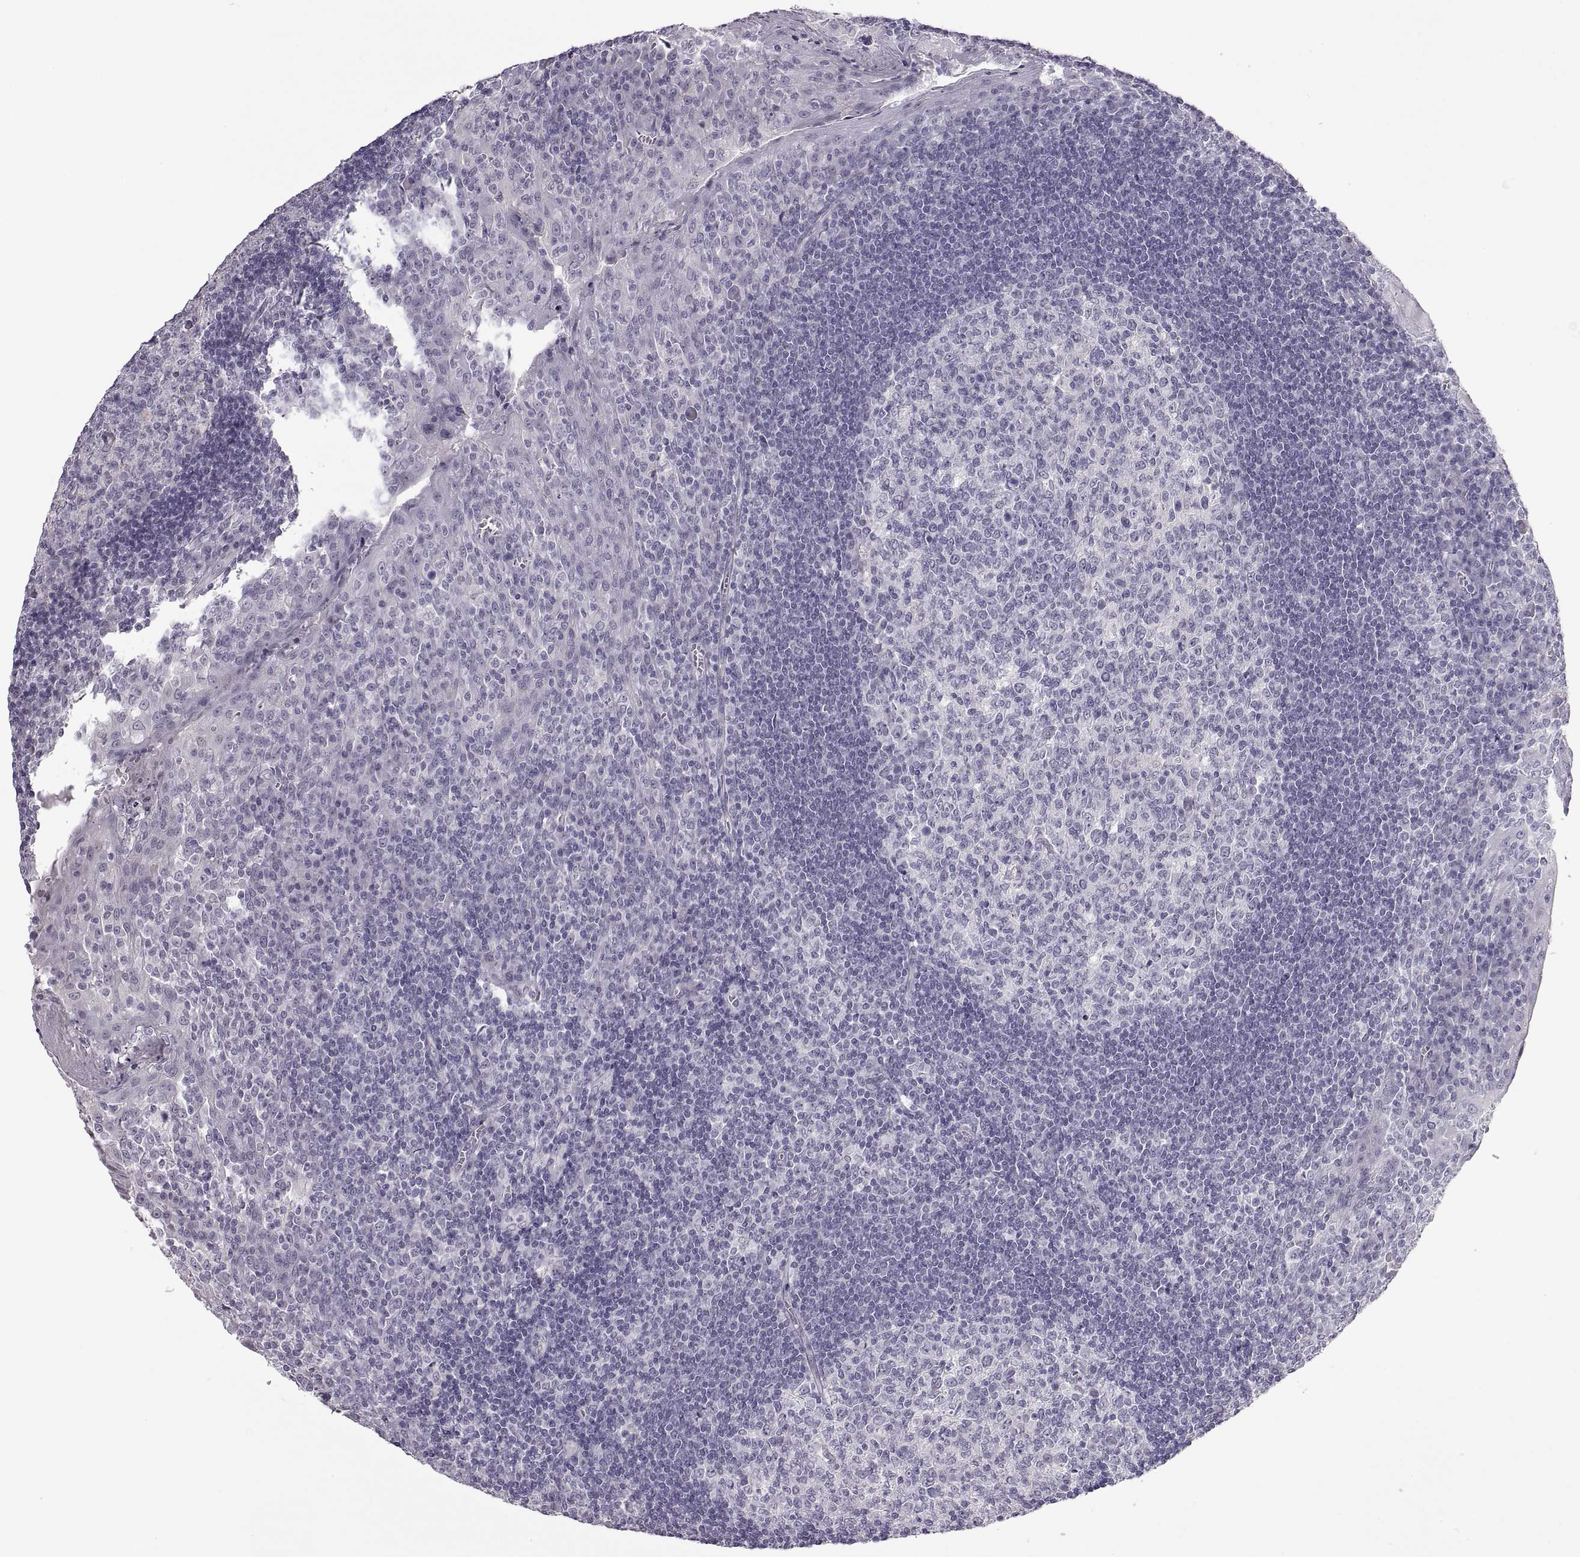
{"staining": {"intensity": "negative", "quantity": "none", "location": "none"}, "tissue": "tonsil", "cell_type": "Germinal center cells", "image_type": "normal", "snomed": [{"axis": "morphology", "description": "Normal tissue, NOS"}, {"axis": "topography", "description": "Tonsil"}], "caption": "A high-resolution image shows immunohistochemistry (IHC) staining of unremarkable tonsil, which displays no significant staining in germinal center cells.", "gene": "FAM170A", "patient": {"sex": "female", "age": 12}}